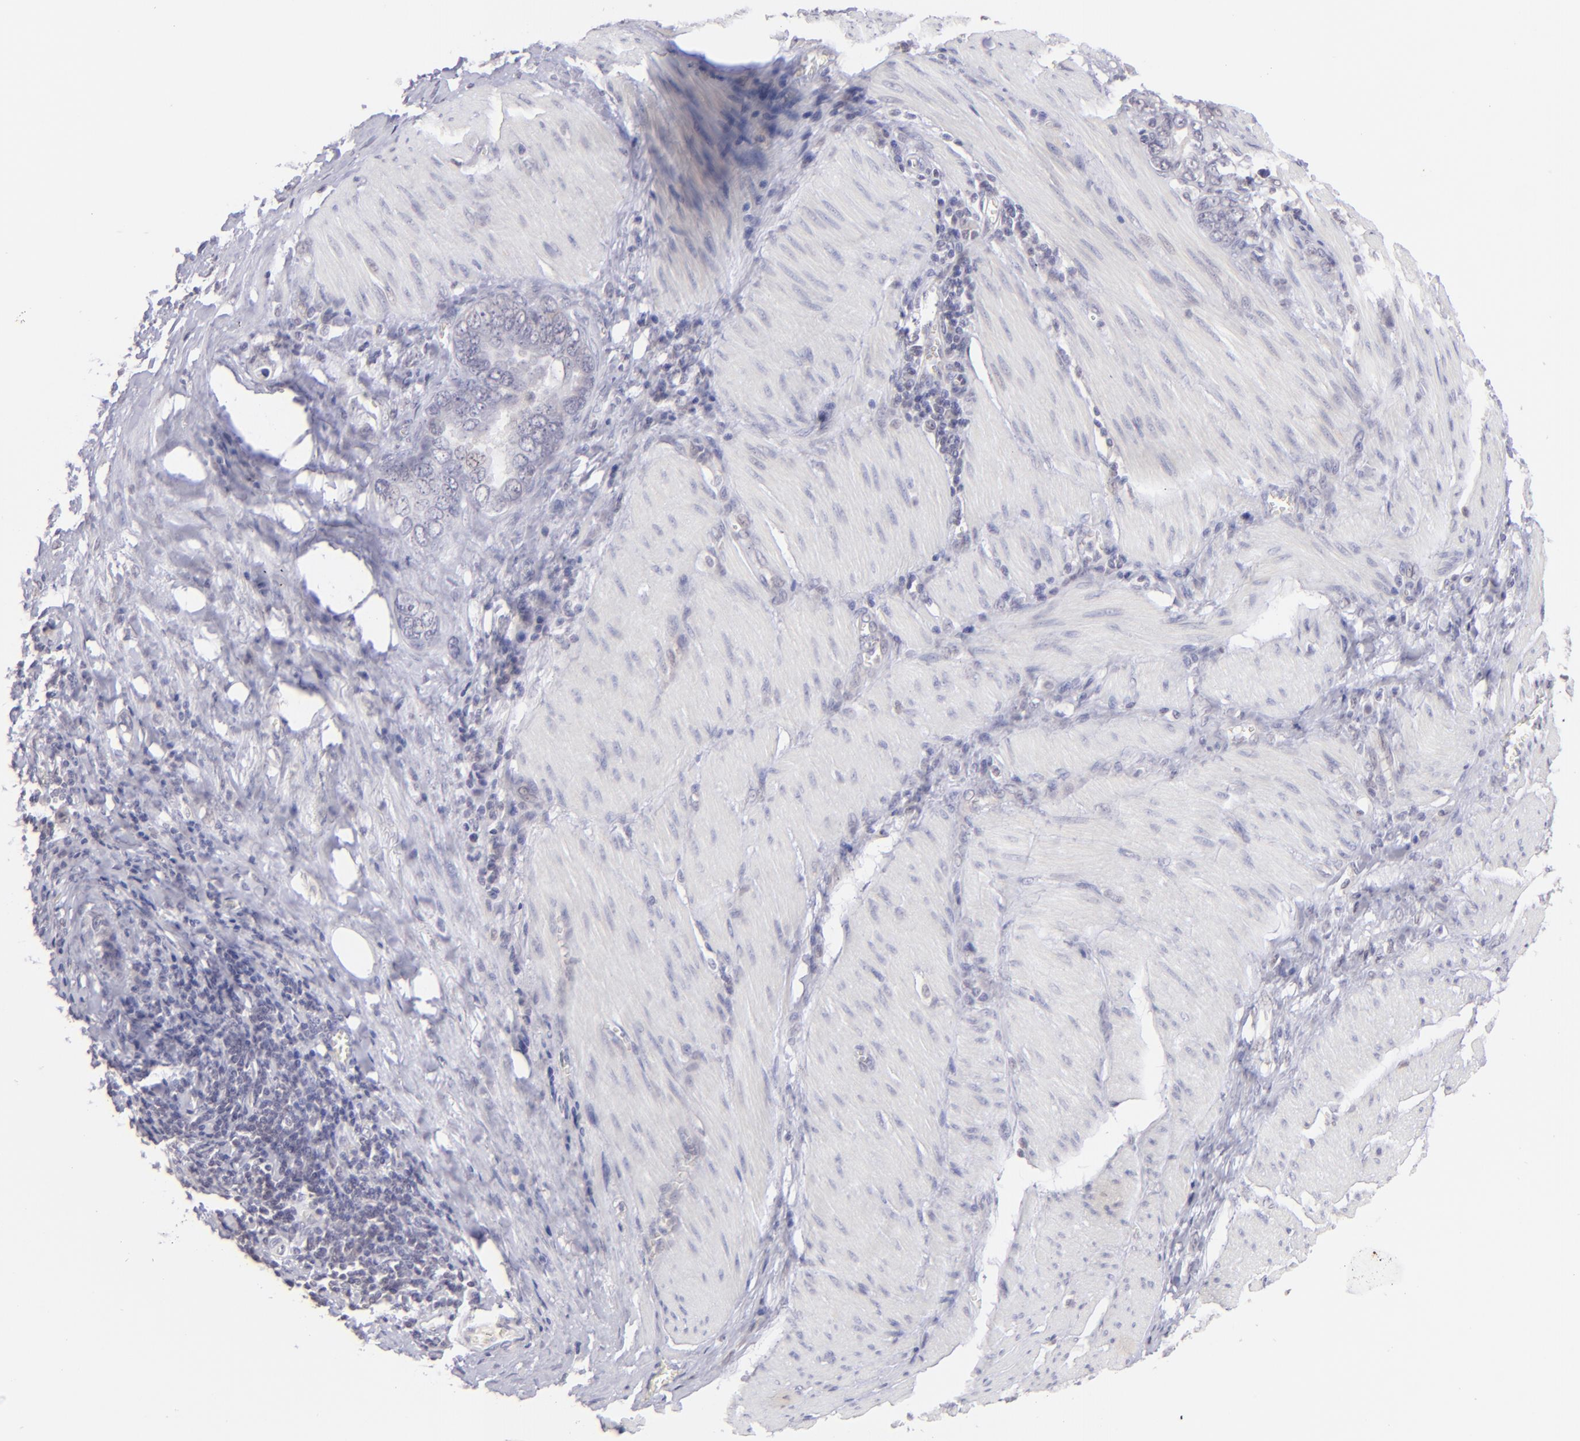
{"staining": {"intensity": "negative", "quantity": "none", "location": "none"}, "tissue": "stomach cancer", "cell_type": "Tumor cells", "image_type": "cancer", "snomed": [{"axis": "morphology", "description": "Adenocarcinoma, NOS"}, {"axis": "topography", "description": "Stomach"}], "caption": "Immunohistochemical staining of stomach cancer reveals no significant staining in tumor cells.", "gene": "MAGEA1", "patient": {"sex": "male", "age": 78}}